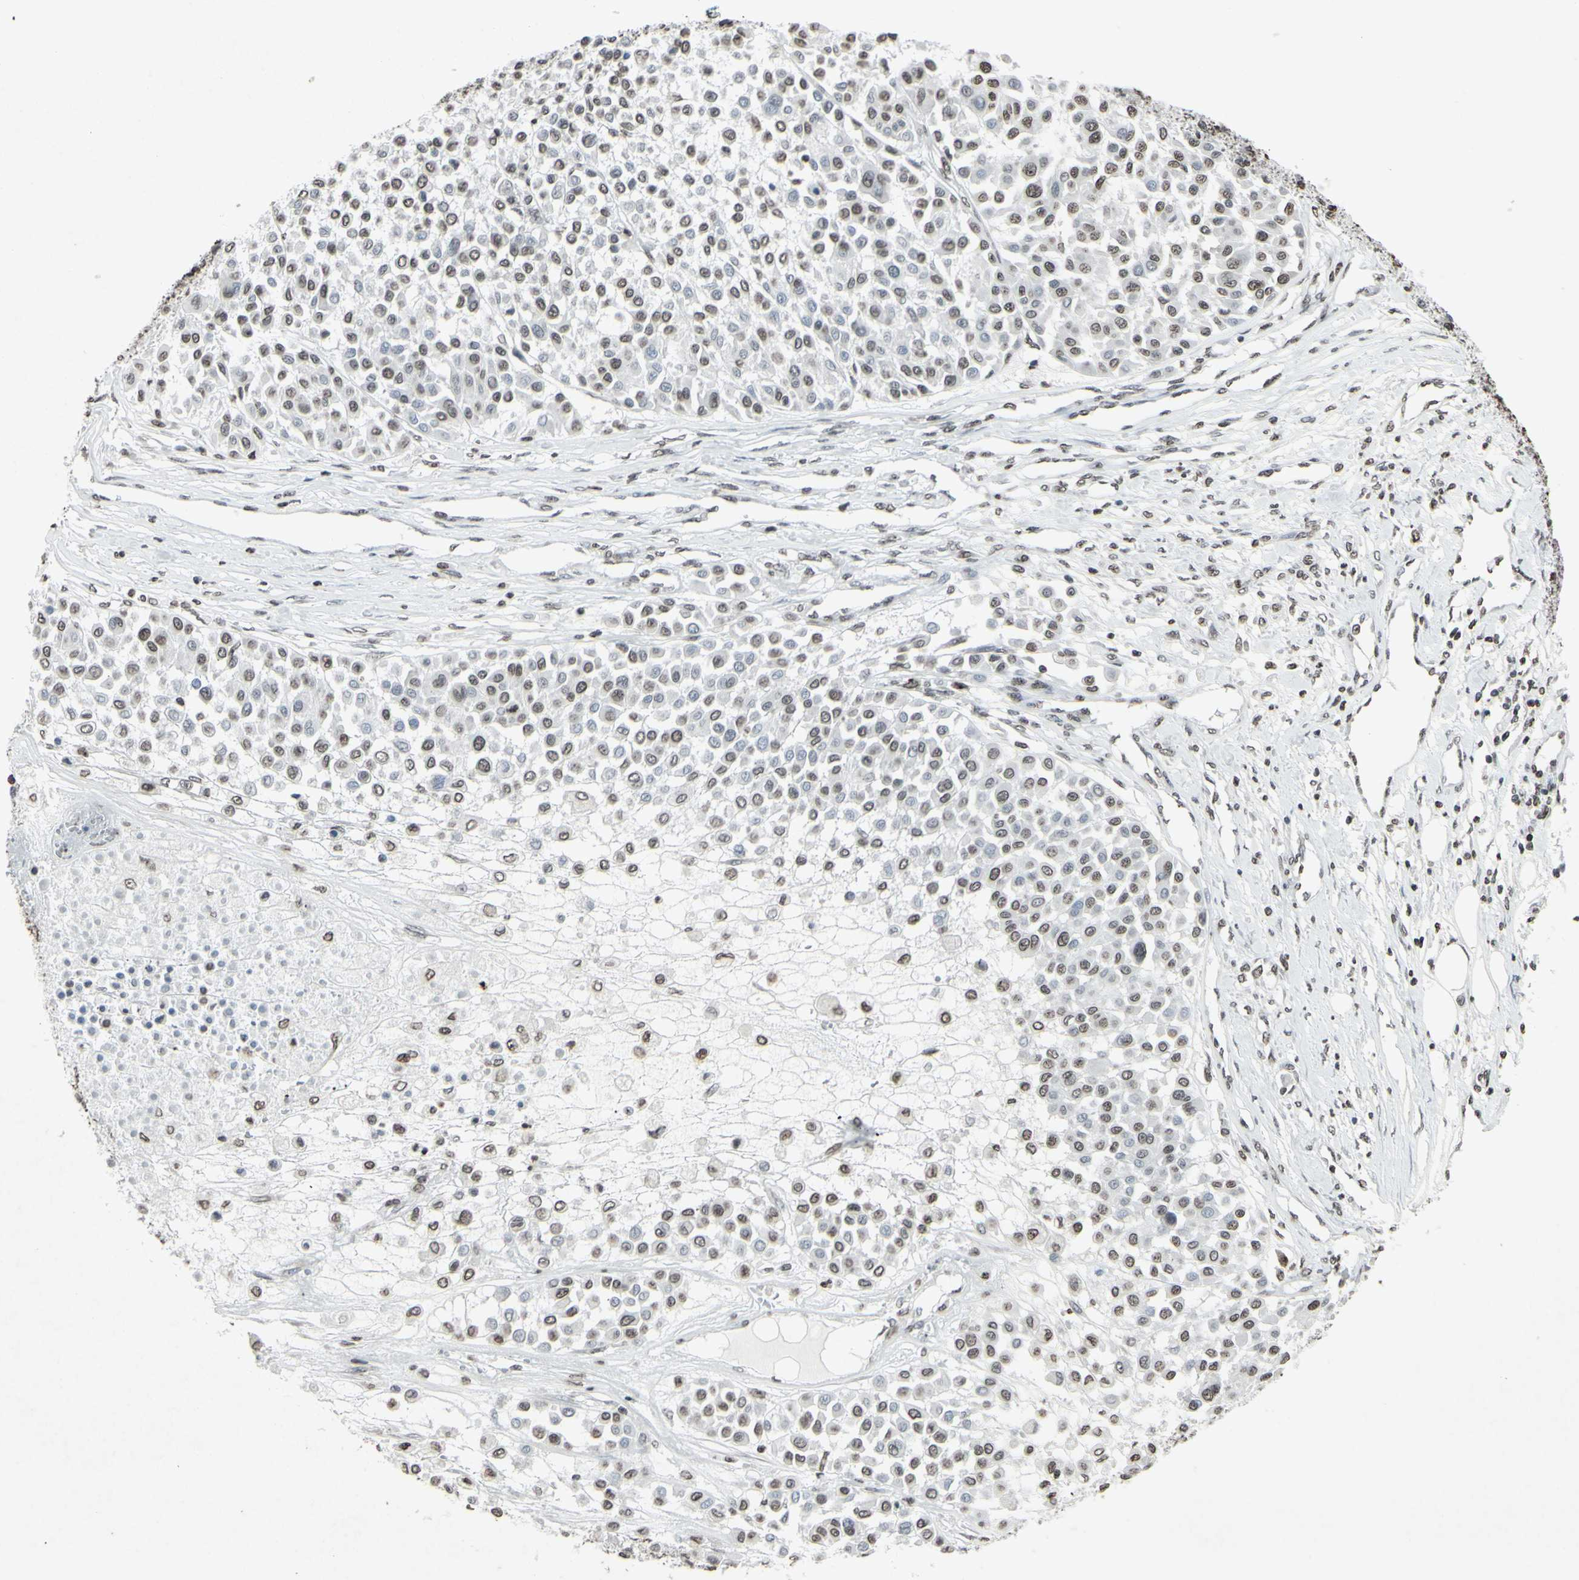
{"staining": {"intensity": "weak", "quantity": "25%-75%", "location": "cytoplasmic/membranous"}, "tissue": "melanoma", "cell_type": "Tumor cells", "image_type": "cancer", "snomed": [{"axis": "morphology", "description": "Malignant melanoma, Metastatic site"}, {"axis": "topography", "description": "Soft tissue"}], "caption": "Immunohistochemical staining of malignant melanoma (metastatic site) demonstrates low levels of weak cytoplasmic/membranous protein staining in about 25%-75% of tumor cells.", "gene": "CD79B", "patient": {"sex": "male", "age": 41}}